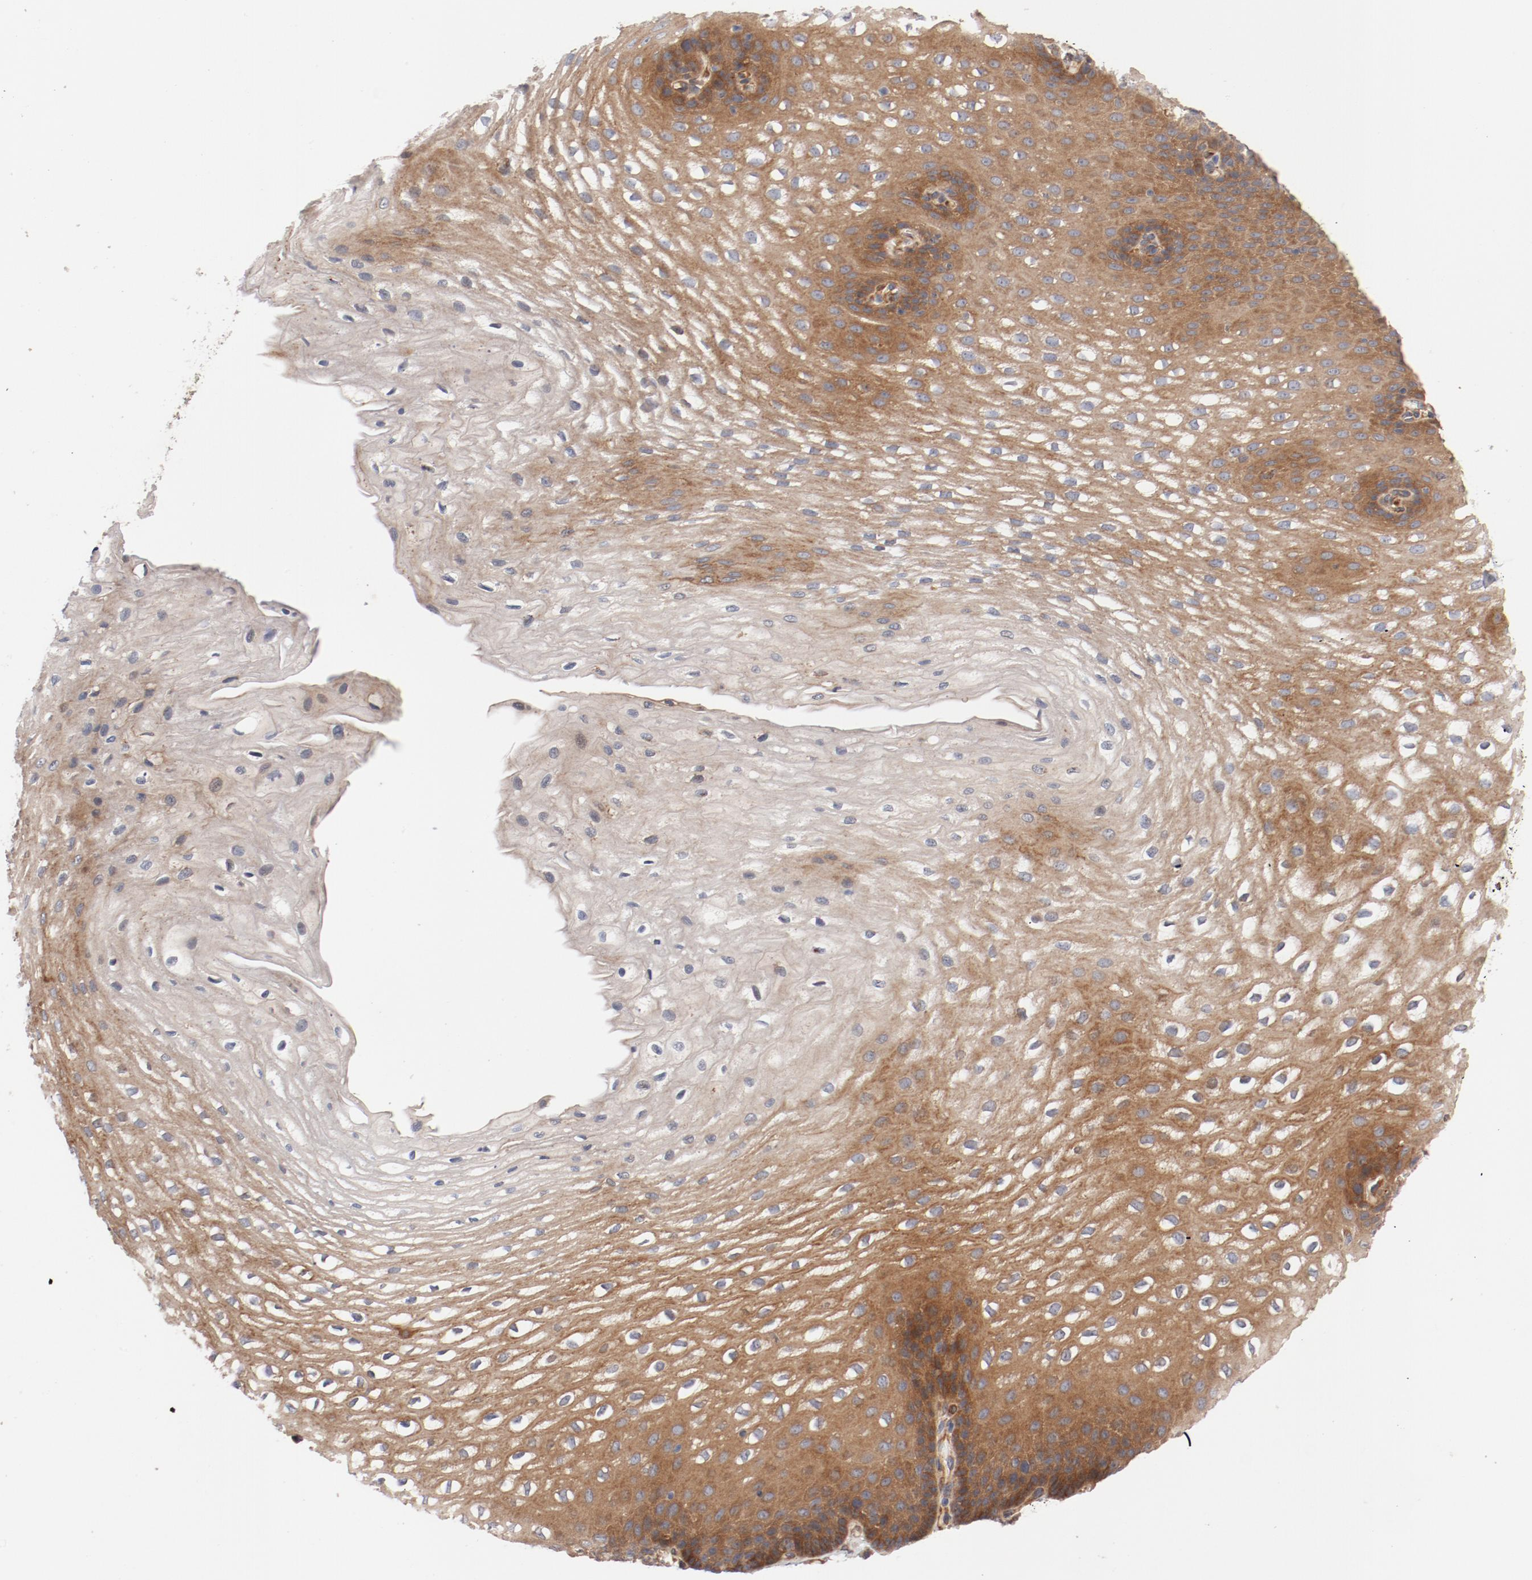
{"staining": {"intensity": "moderate", "quantity": ">75%", "location": "cytoplasmic/membranous"}, "tissue": "esophagus", "cell_type": "Squamous epithelial cells", "image_type": "normal", "snomed": [{"axis": "morphology", "description": "Normal tissue, NOS"}, {"axis": "topography", "description": "Esophagus"}], "caption": "Approximately >75% of squamous epithelial cells in normal human esophagus display moderate cytoplasmic/membranous protein staining as visualized by brown immunohistochemical staining.", "gene": "PITPNM2", "patient": {"sex": "male", "age": 48}}